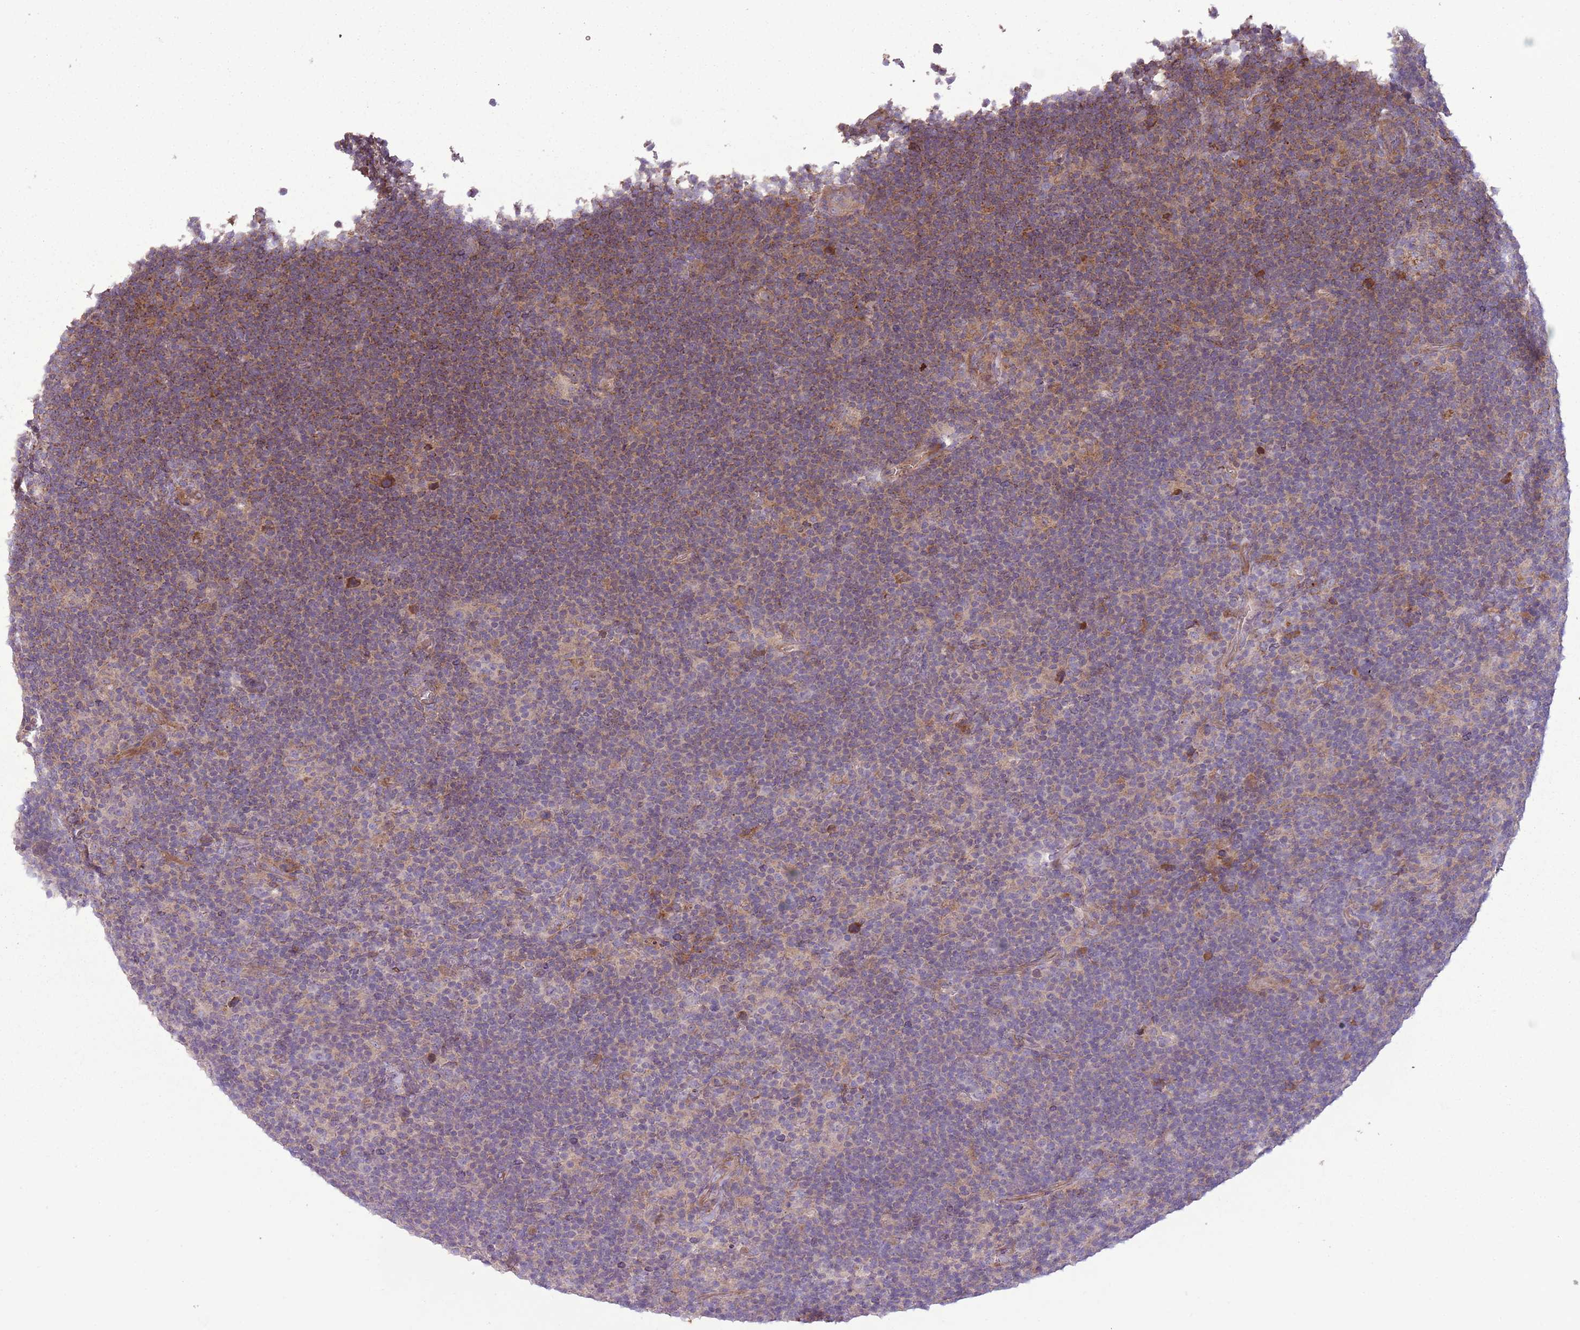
{"staining": {"intensity": "negative", "quantity": "none", "location": "none"}, "tissue": "lymphoma", "cell_type": "Tumor cells", "image_type": "cancer", "snomed": [{"axis": "morphology", "description": "Hodgkin's disease, NOS"}, {"axis": "topography", "description": "Lymph node"}], "caption": "This is an immunohistochemistry photomicrograph of lymphoma. There is no staining in tumor cells.", "gene": "ANKRD24", "patient": {"sex": "female", "age": 57}}